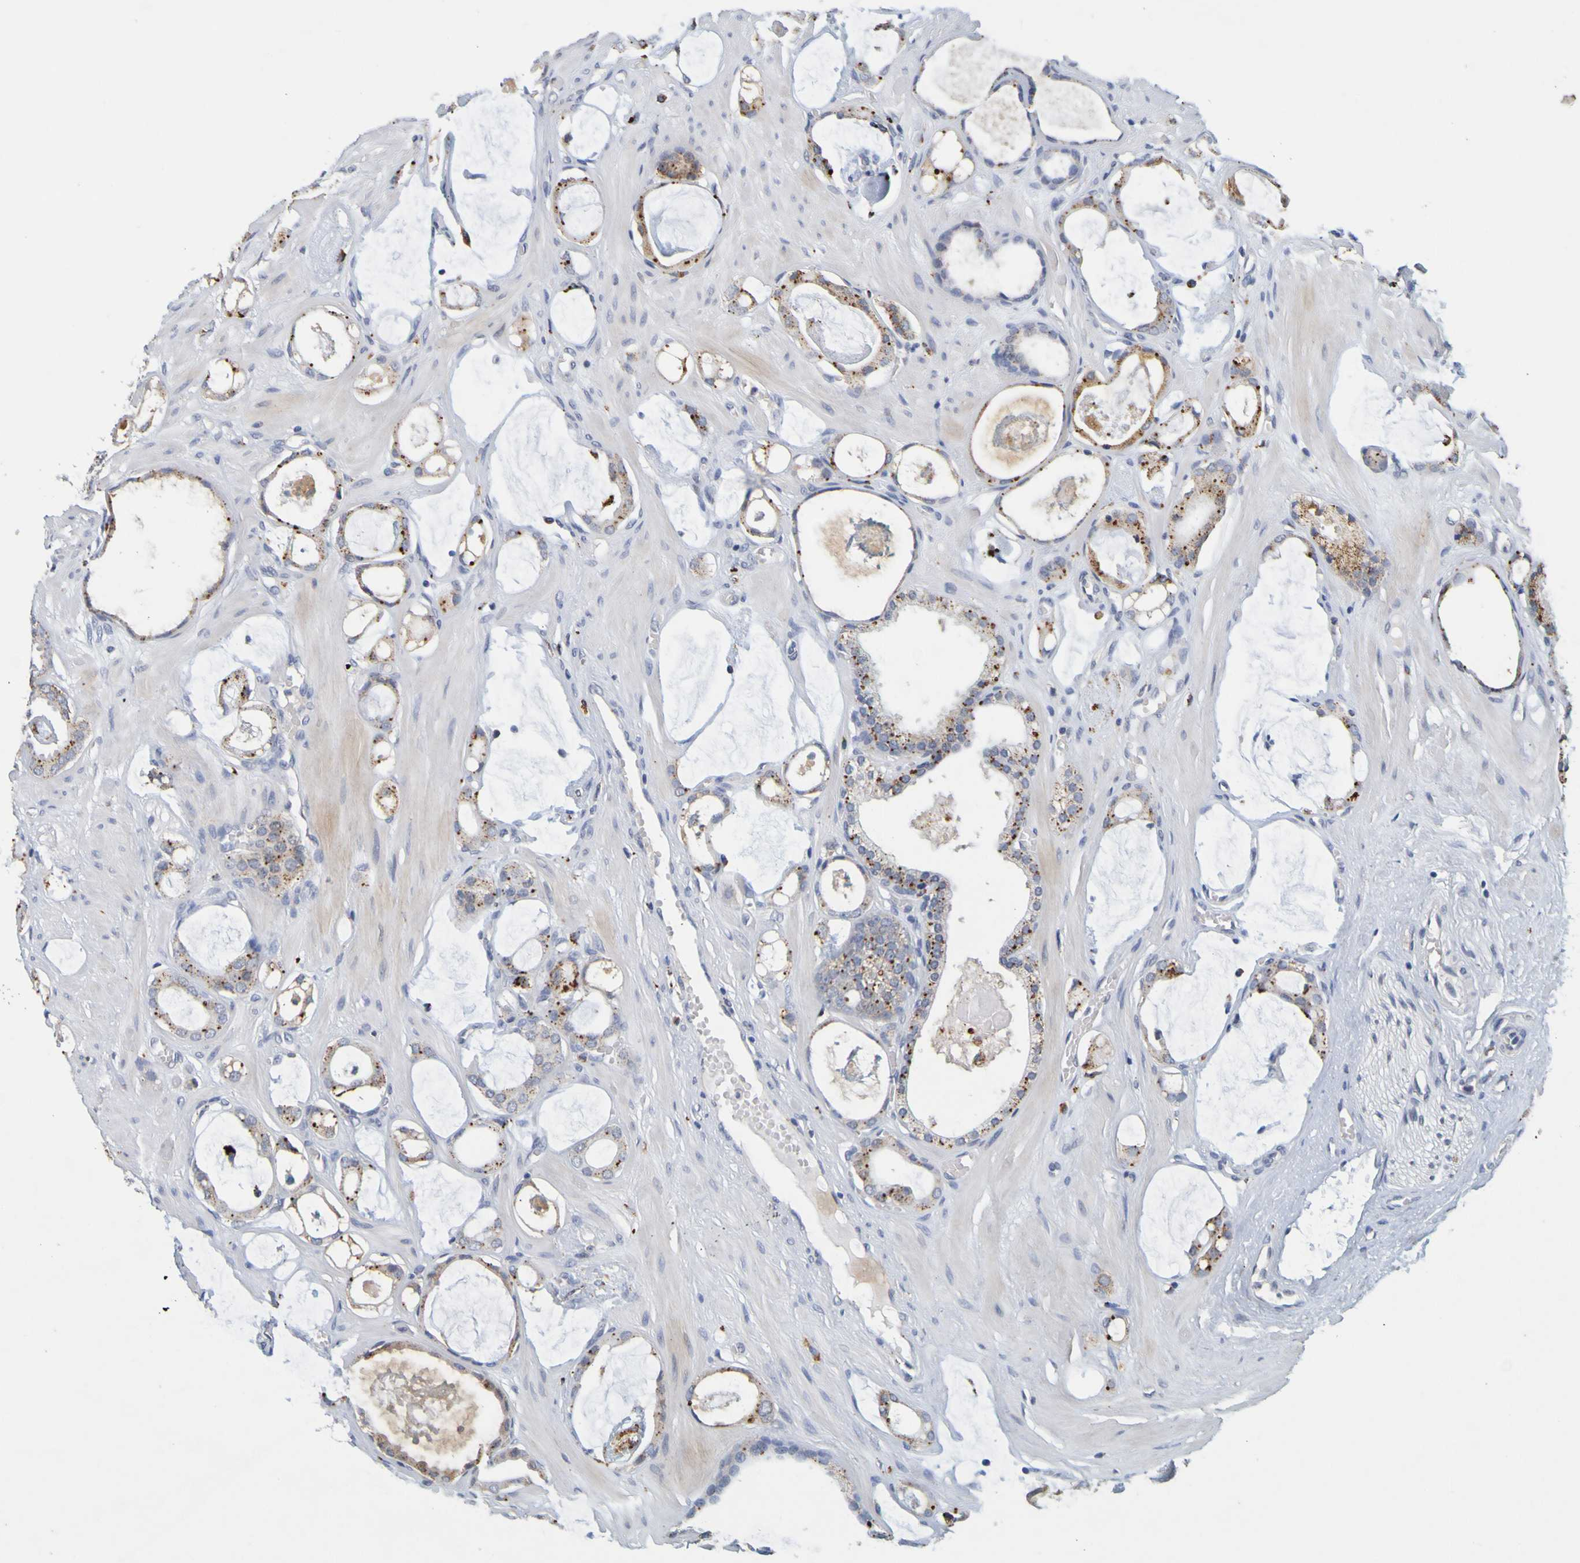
{"staining": {"intensity": "moderate", "quantity": "25%-75%", "location": "cytoplasmic/membranous"}, "tissue": "prostate cancer", "cell_type": "Tumor cells", "image_type": "cancer", "snomed": [{"axis": "morphology", "description": "Adenocarcinoma, Low grade"}, {"axis": "topography", "description": "Prostate"}], "caption": "This is a histology image of immunohistochemistry staining of adenocarcinoma (low-grade) (prostate), which shows moderate positivity in the cytoplasmic/membranous of tumor cells.", "gene": "TPH1", "patient": {"sex": "male", "age": 53}}